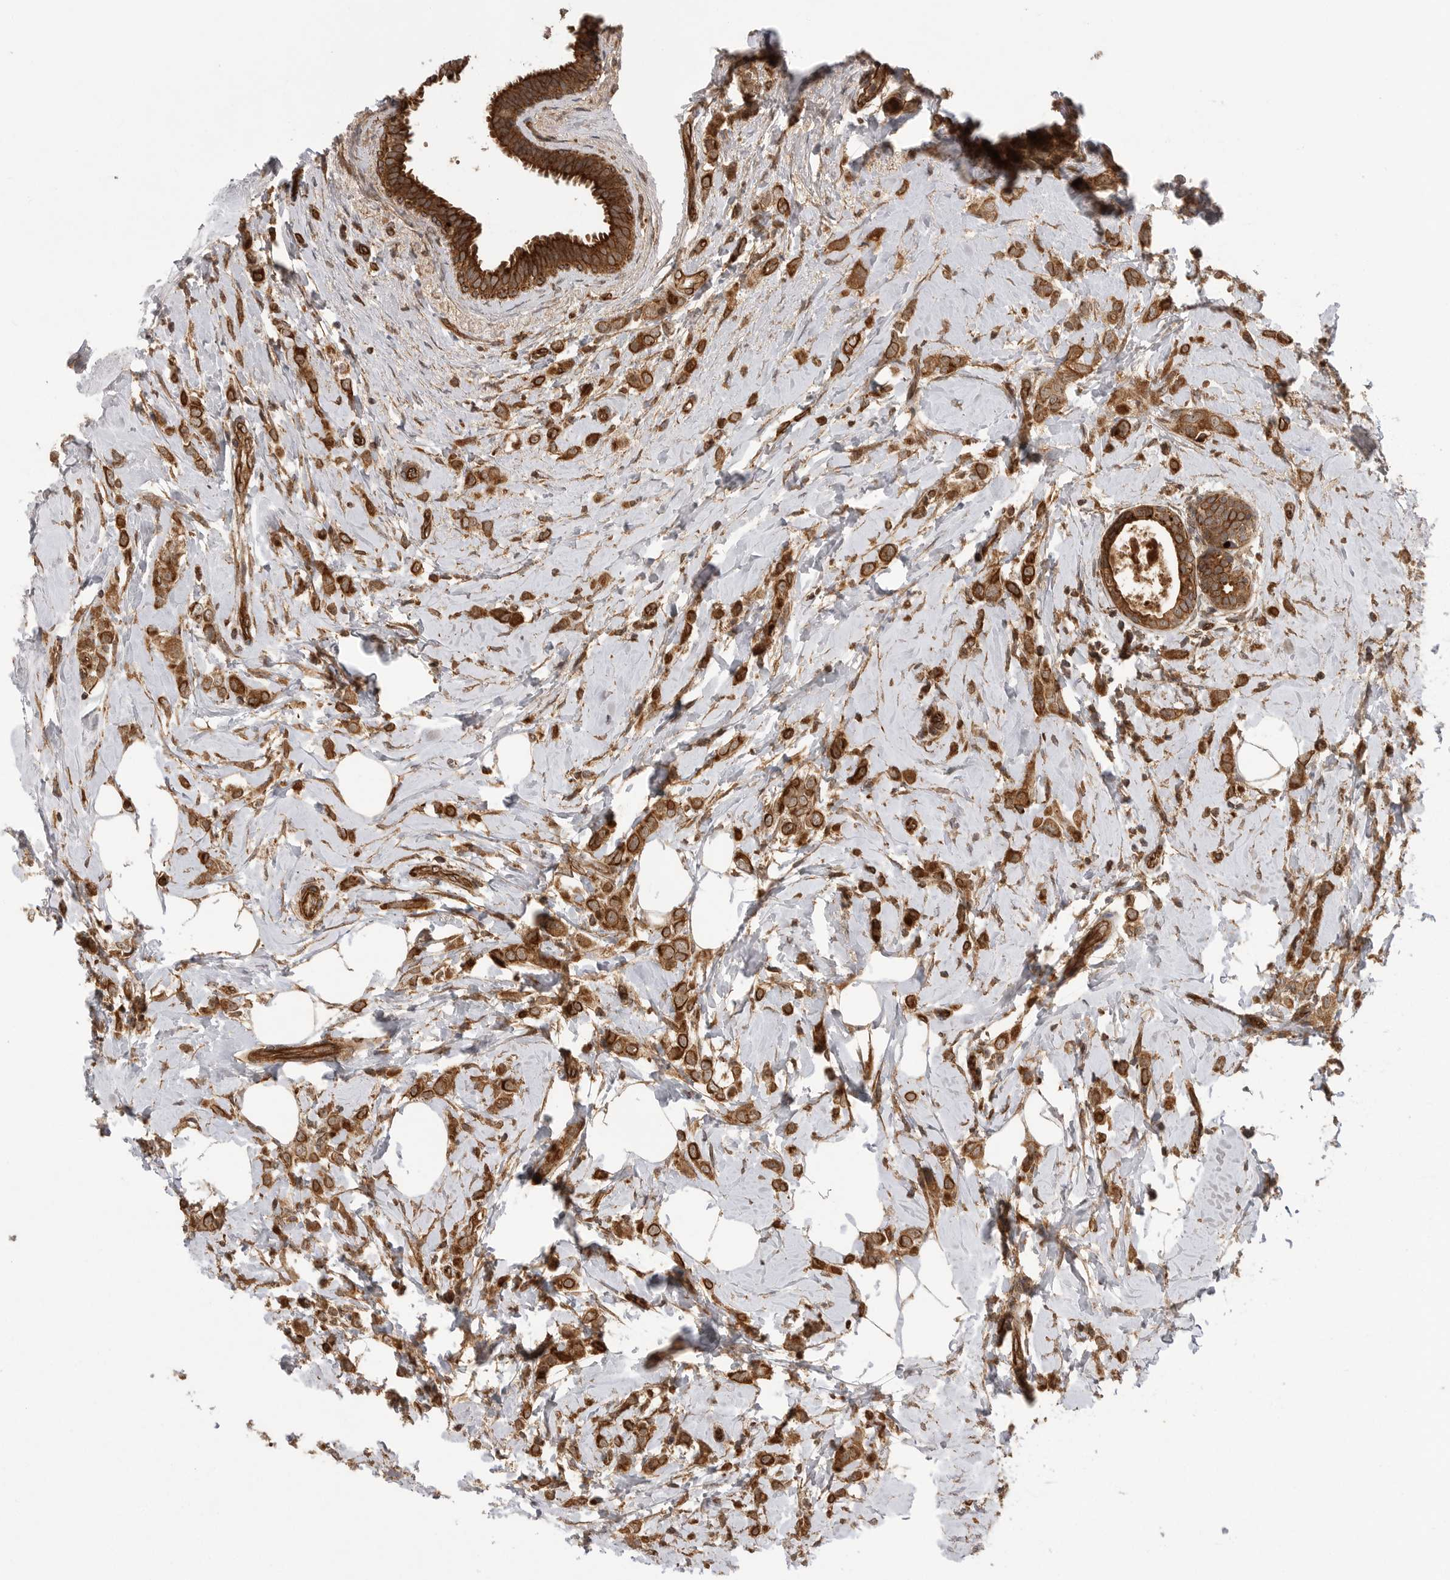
{"staining": {"intensity": "strong", "quantity": ">75%", "location": "cytoplasmic/membranous"}, "tissue": "breast cancer", "cell_type": "Tumor cells", "image_type": "cancer", "snomed": [{"axis": "morphology", "description": "Lobular carcinoma"}, {"axis": "topography", "description": "Breast"}], "caption": "Breast lobular carcinoma stained with a brown dye reveals strong cytoplasmic/membranous positive staining in approximately >75% of tumor cells.", "gene": "PRDX4", "patient": {"sex": "female", "age": 47}}